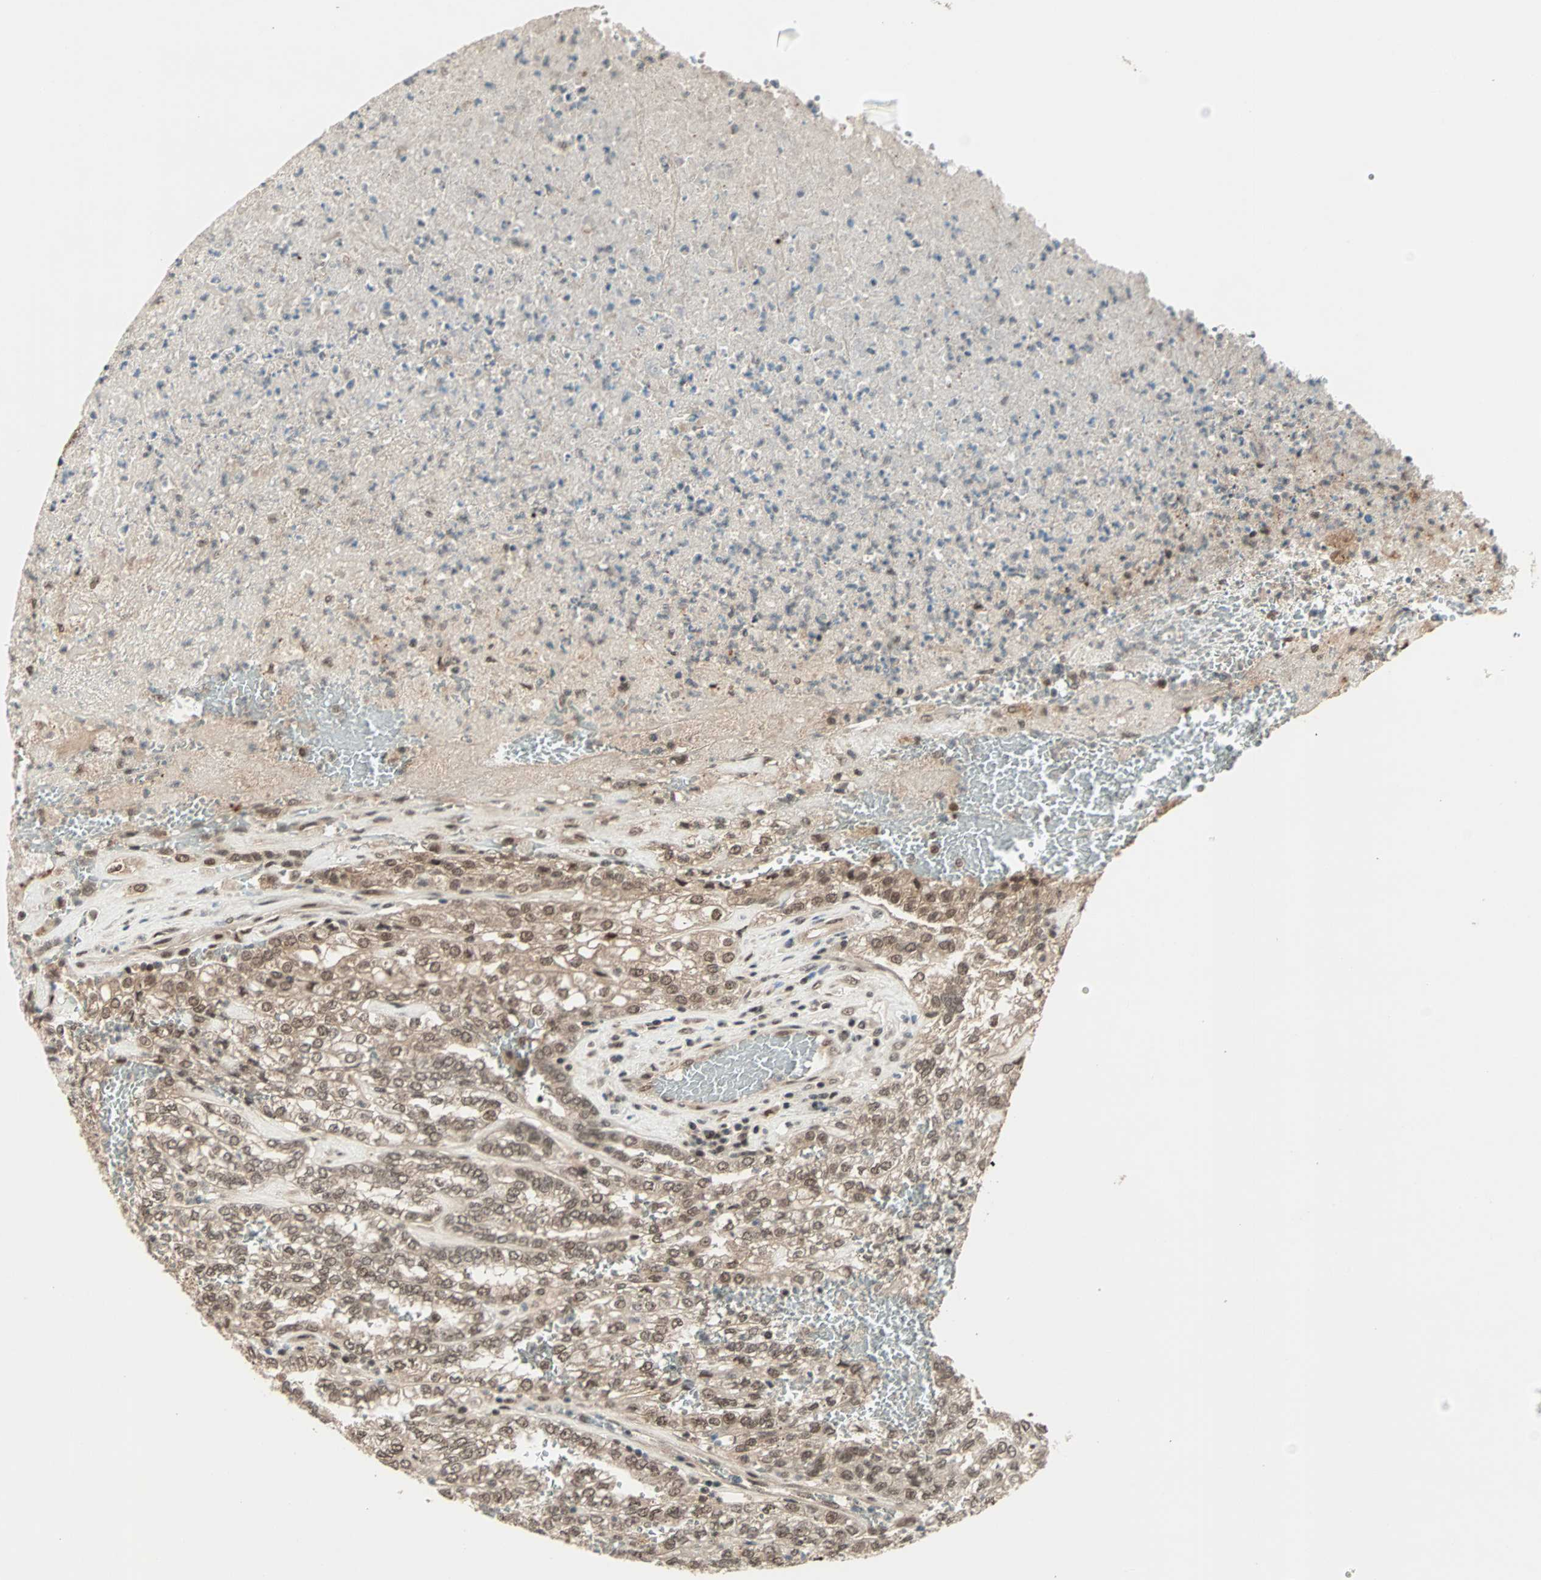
{"staining": {"intensity": "moderate", "quantity": "25%-75%", "location": "nuclear"}, "tissue": "renal cancer", "cell_type": "Tumor cells", "image_type": "cancer", "snomed": [{"axis": "morphology", "description": "Inflammation, NOS"}, {"axis": "morphology", "description": "Adenocarcinoma, NOS"}, {"axis": "topography", "description": "Kidney"}], "caption": "Tumor cells display medium levels of moderate nuclear positivity in about 25%-75% of cells in human renal cancer. (DAB = brown stain, brightfield microscopy at high magnification).", "gene": "ZNF701", "patient": {"sex": "male", "age": 68}}